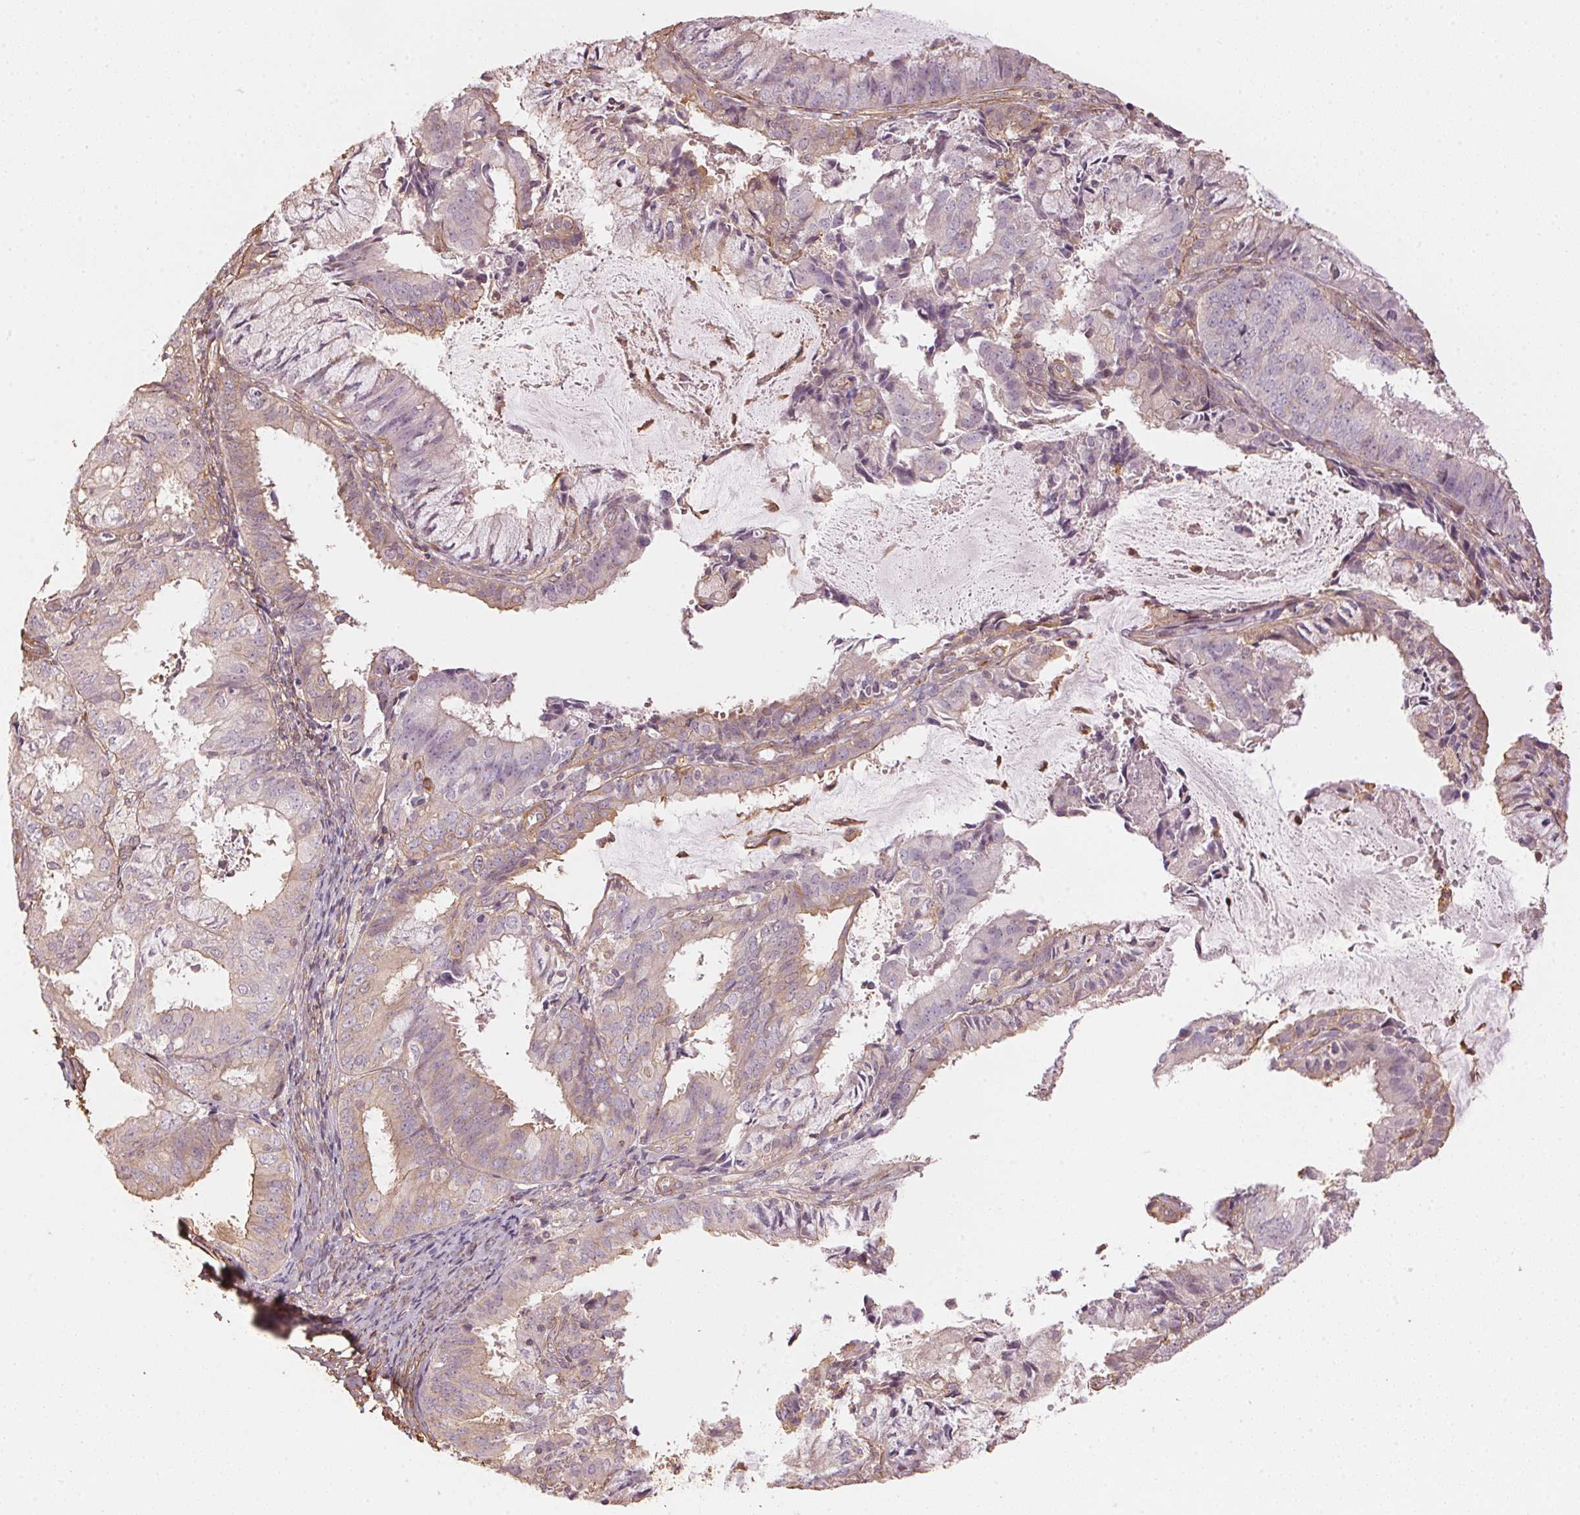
{"staining": {"intensity": "weak", "quantity": "25%-75%", "location": "cytoplasmic/membranous"}, "tissue": "endometrial cancer", "cell_type": "Tumor cells", "image_type": "cancer", "snomed": [{"axis": "morphology", "description": "Adenocarcinoma, NOS"}, {"axis": "topography", "description": "Endometrium"}], "caption": "This histopathology image displays immunohistochemistry staining of endometrial adenocarcinoma, with low weak cytoplasmic/membranous expression in about 25%-75% of tumor cells.", "gene": "QDPR", "patient": {"sex": "female", "age": 57}}